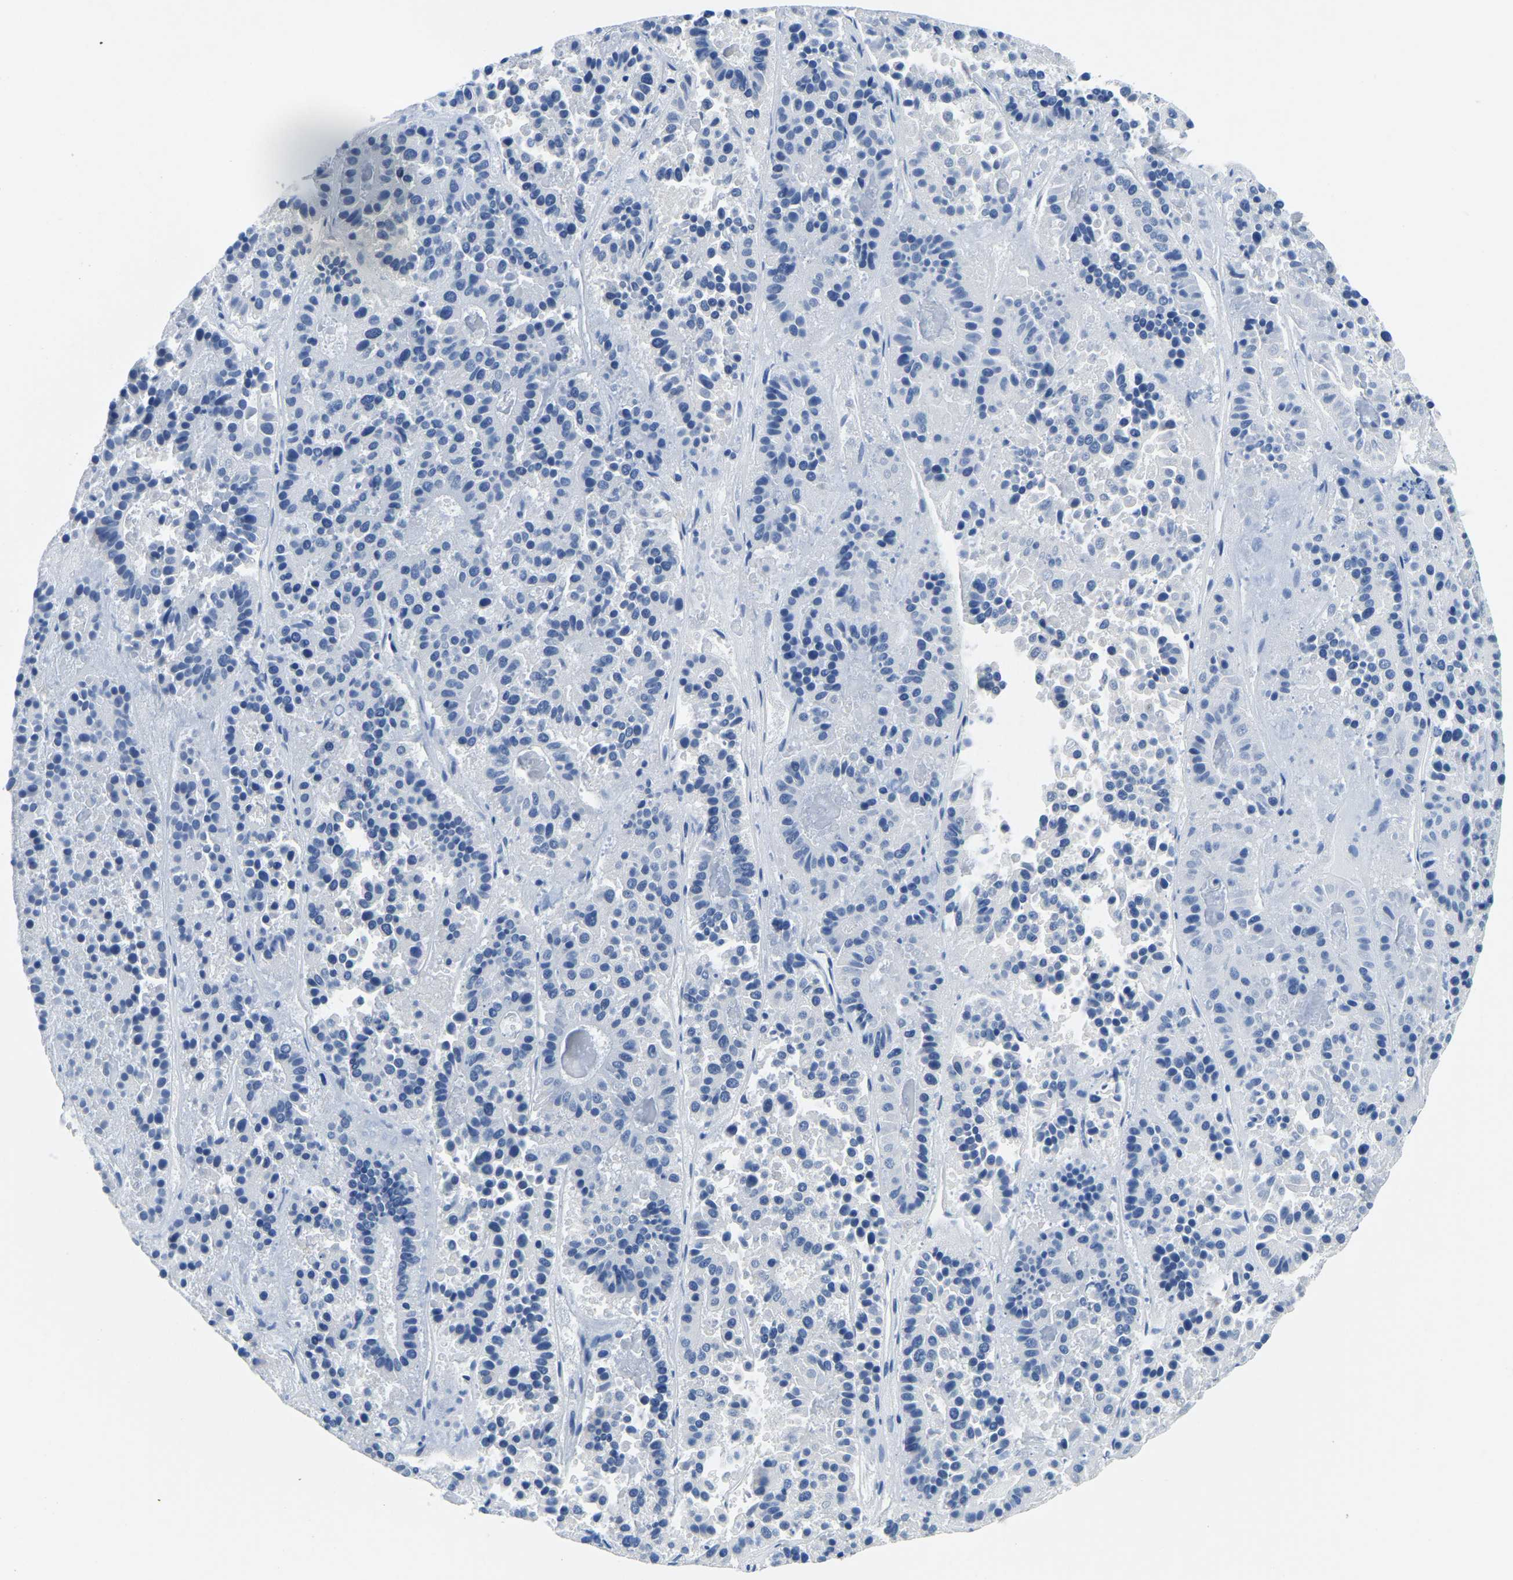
{"staining": {"intensity": "negative", "quantity": "none", "location": "none"}, "tissue": "pancreatic cancer", "cell_type": "Tumor cells", "image_type": "cancer", "snomed": [{"axis": "morphology", "description": "Adenocarcinoma, NOS"}, {"axis": "topography", "description": "Pancreas"}], "caption": "A high-resolution histopathology image shows immunohistochemistry (IHC) staining of pancreatic adenocarcinoma, which shows no significant positivity in tumor cells.", "gene": "BNIP3L", "patient": {"sex": "male", "age": 50}}